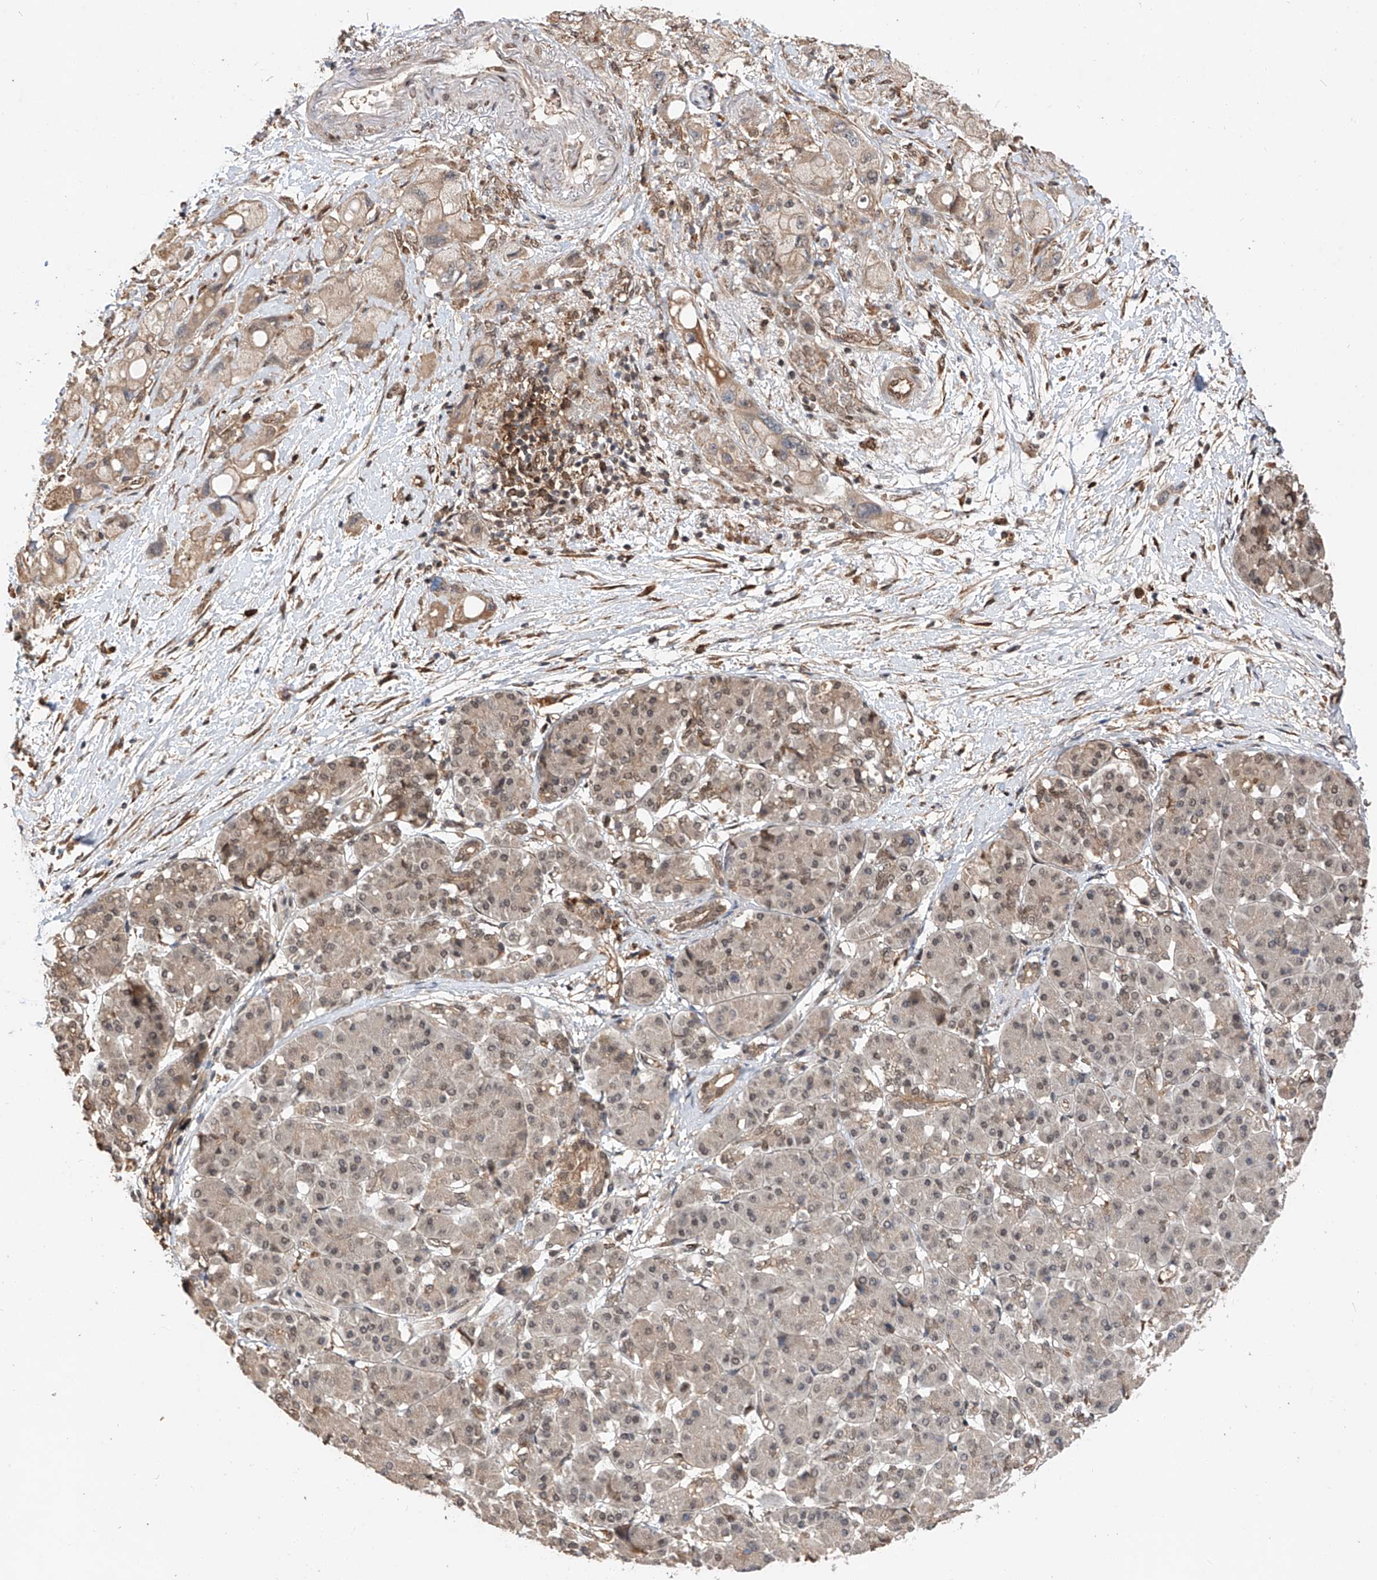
{"staining": {"intensity": "weak", "quantity": ">75%", "location": "cytoplasmic/membranous"}, "tissue": "pancreatic cancer", "cell_type": "Tumor cells", "image_type": "cancer", "snomed": [{"axis": "morphology", "description": "Normal tissue, NOS"}, {"axis": "morphology", "description": "Adenocarcinoma, NOS"}, {"axis": "topography", "description": "Pancreas"}], "caption": "Human pancreatic cancer stained with a protein marker demonstrates weak staining in tumor cells.", "gene": "RILPL2", "patient": {"sex": "female", "age": 68}}